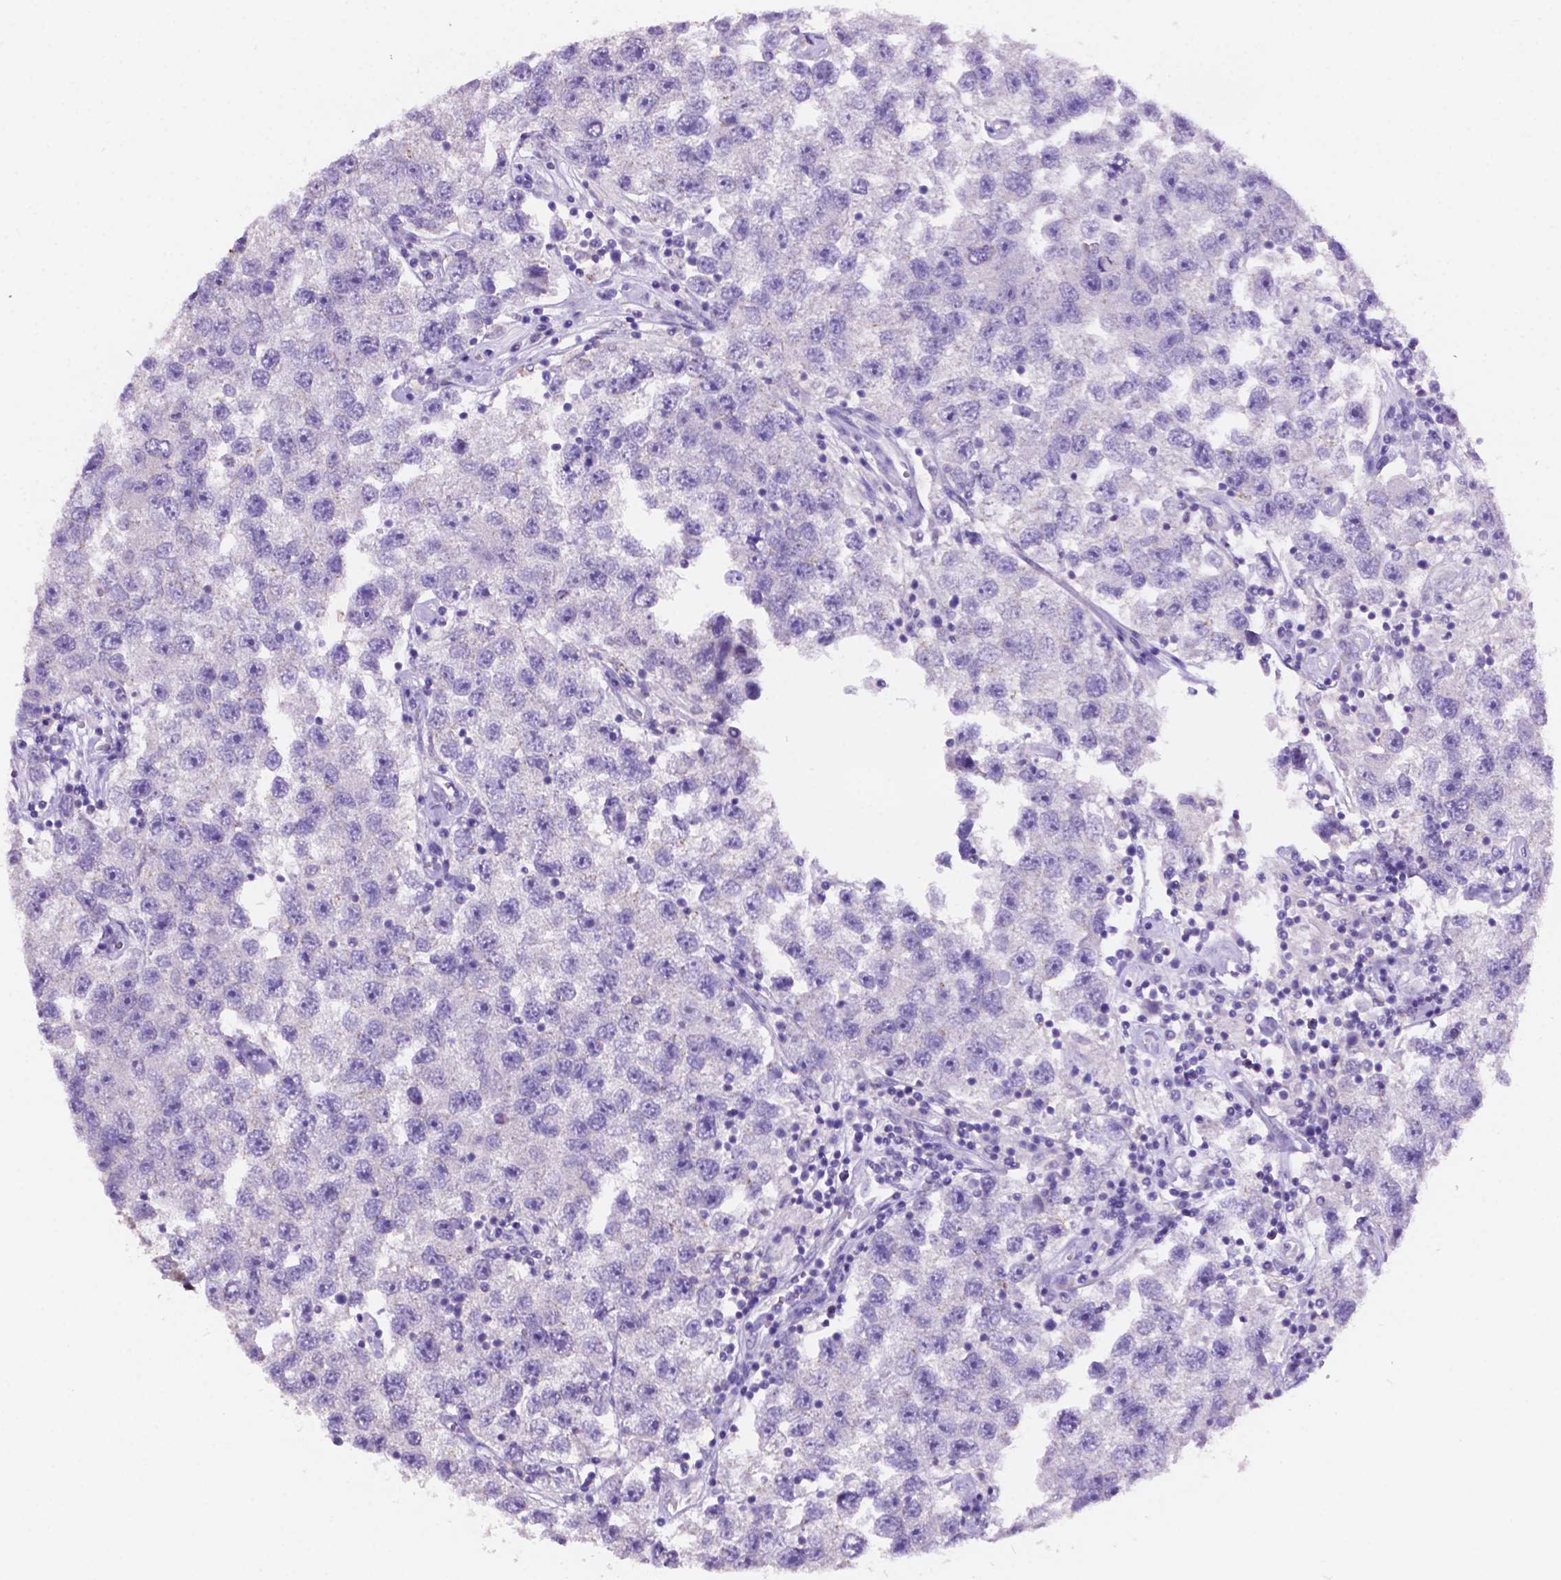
{"staining": {"intensity": "negative", "quantity": "none", "location": "none"}, "tissue": "testis cancer", "cell_type": "Tumor cells", "image_type": "cancer", "snomed": [{"axis": "morphology", "description": "Seminoma, NOS"}, {"axis": "topography", "description": "Testis"}], "caption": "Tumor cells are negative for brown protein staining in seminoma (testis). (Brightfield microscopy of DAB immunohistochemistry at high magnification).", "gene": "PRPS2", "patient": {"sex": "male", "age": 26}}